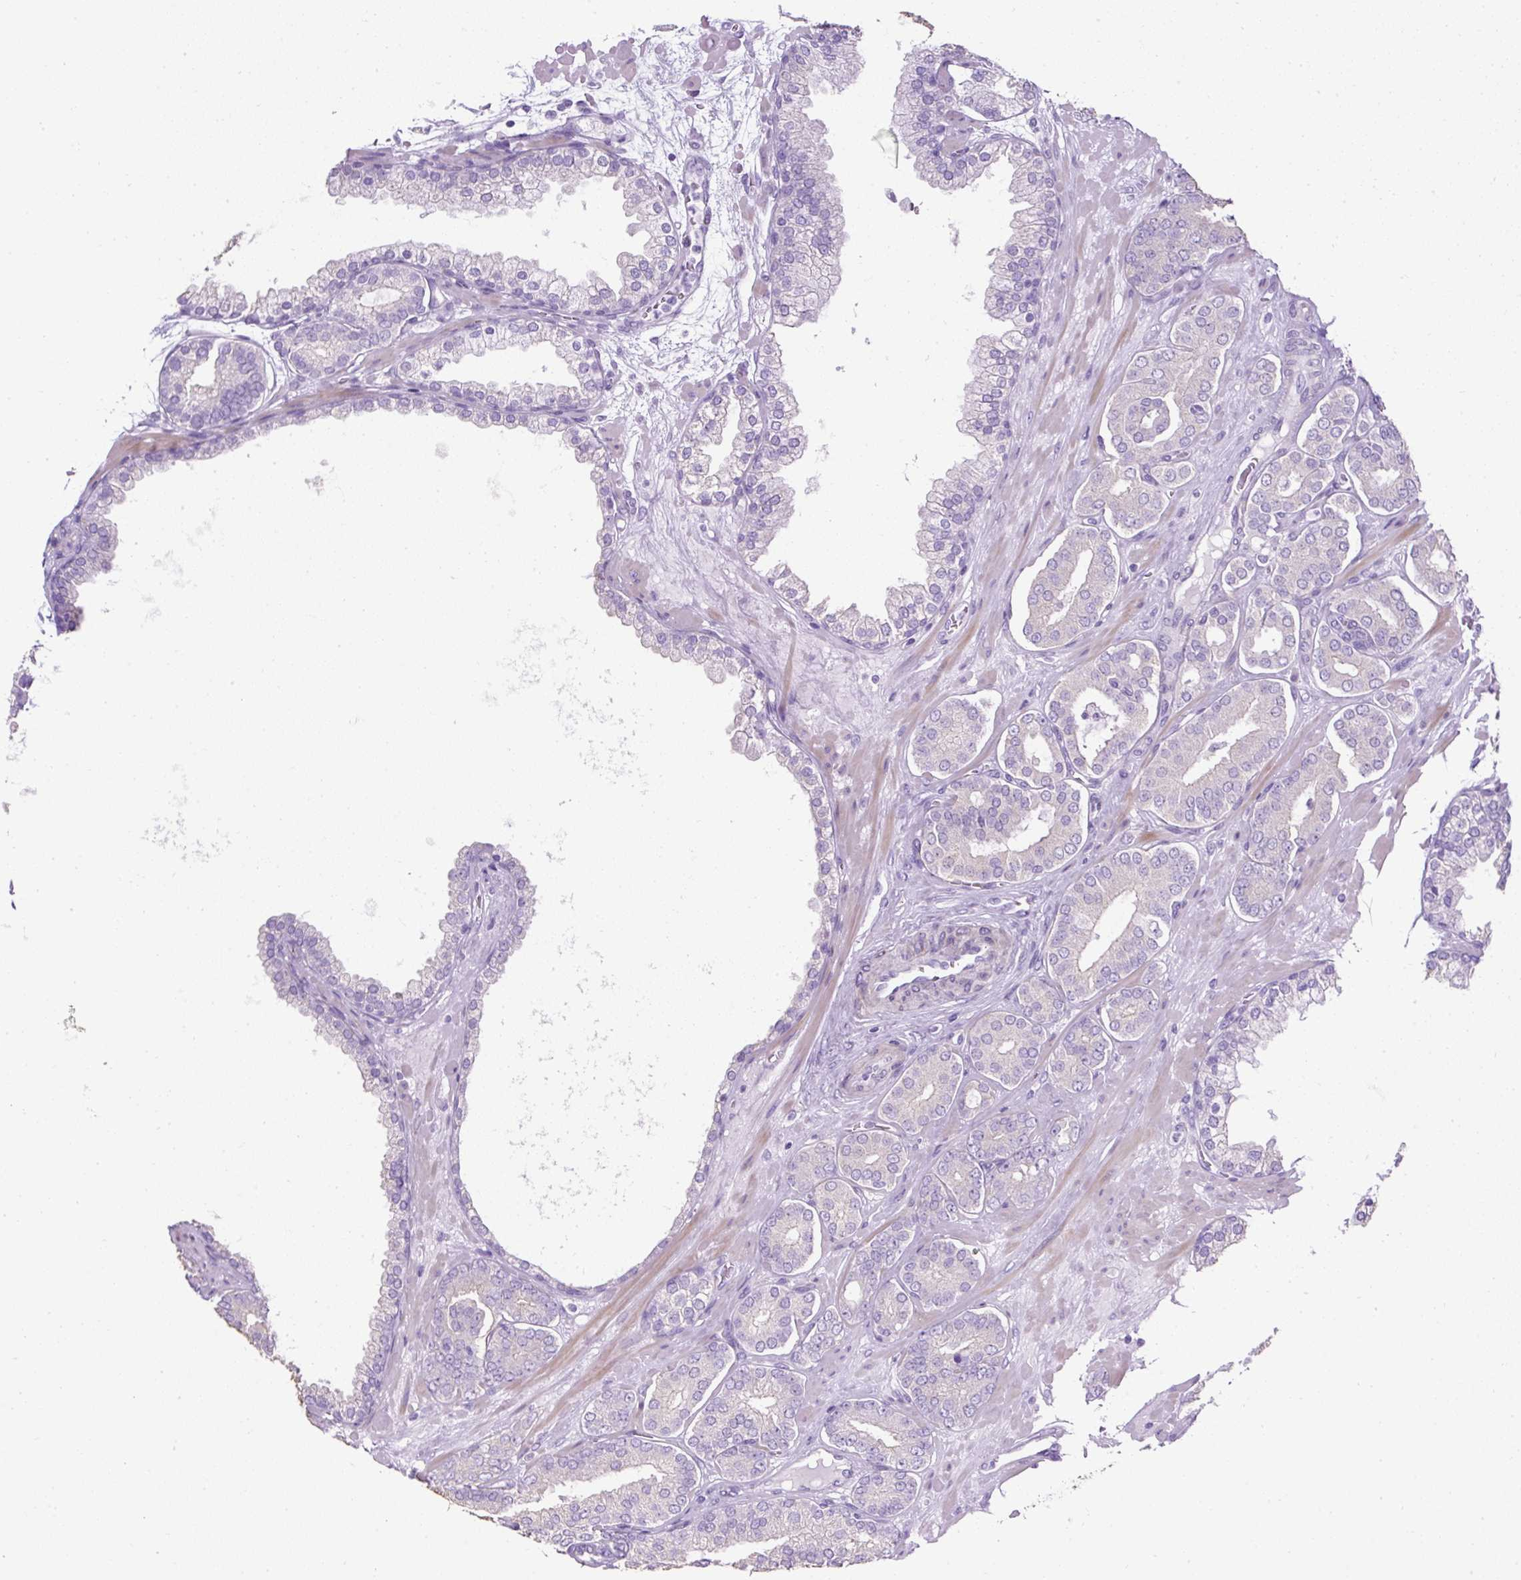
{"staining": {"intensity": "negative", "quantity": "none", "location": "none"}, "tissue": "prostate cancer", "cell_type": "Tumor cells", "image_type": "cancer", "snomed": [{"axis": "morphology", "description": "Adenocarcinoma, High grade"}, {"axis": "topography", "description": "Prostate"}], "caption": "This is an immunohistochemistry image of adenocarcinoma (high-grade) (prostate). There is no positivity in tumor cells.", "gene": "C2CD4C", "patient": {"sex": "male", "age": 66}}